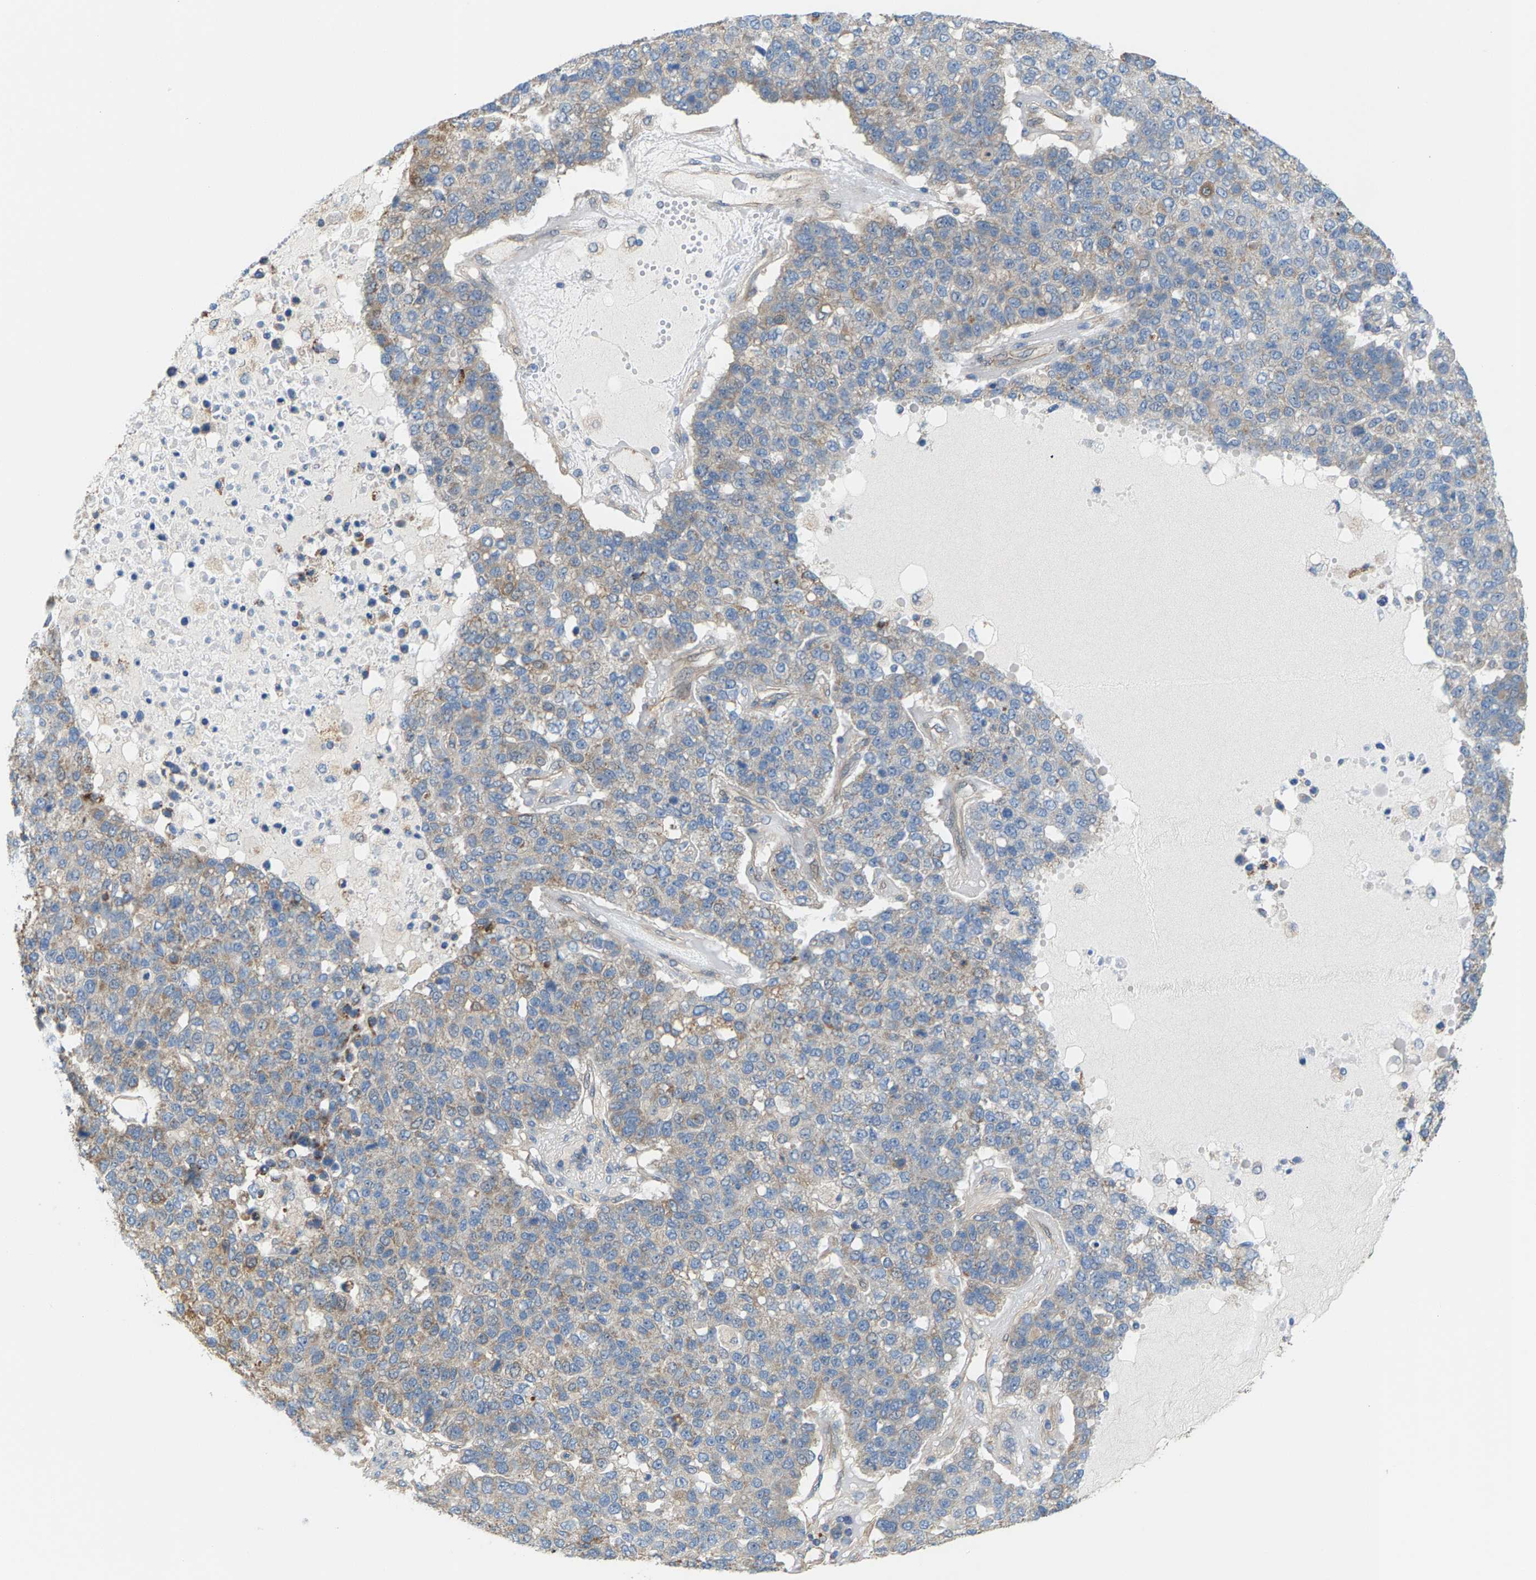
{"staining": {"intensity": "weak", "quantity": "<25%", "location": "cytoplasmic/membranous"}, "tissue": "pancreatic cancer", "cell_type": "Tumor cells", "image_type": "cancer", "snomed": [{"axis": "morphology", "description": "Adenocarcinoma, NOS"}, {"axis": "topography", "description": "Pancreas"}], "caption": "This is a micrograph of immunohistochemistry staining of pancreatic adenocarcinoma, which shows no positivity in tumor cells.", "gene": "PDCL", "patient": {"sex": "female", "age": 61}}